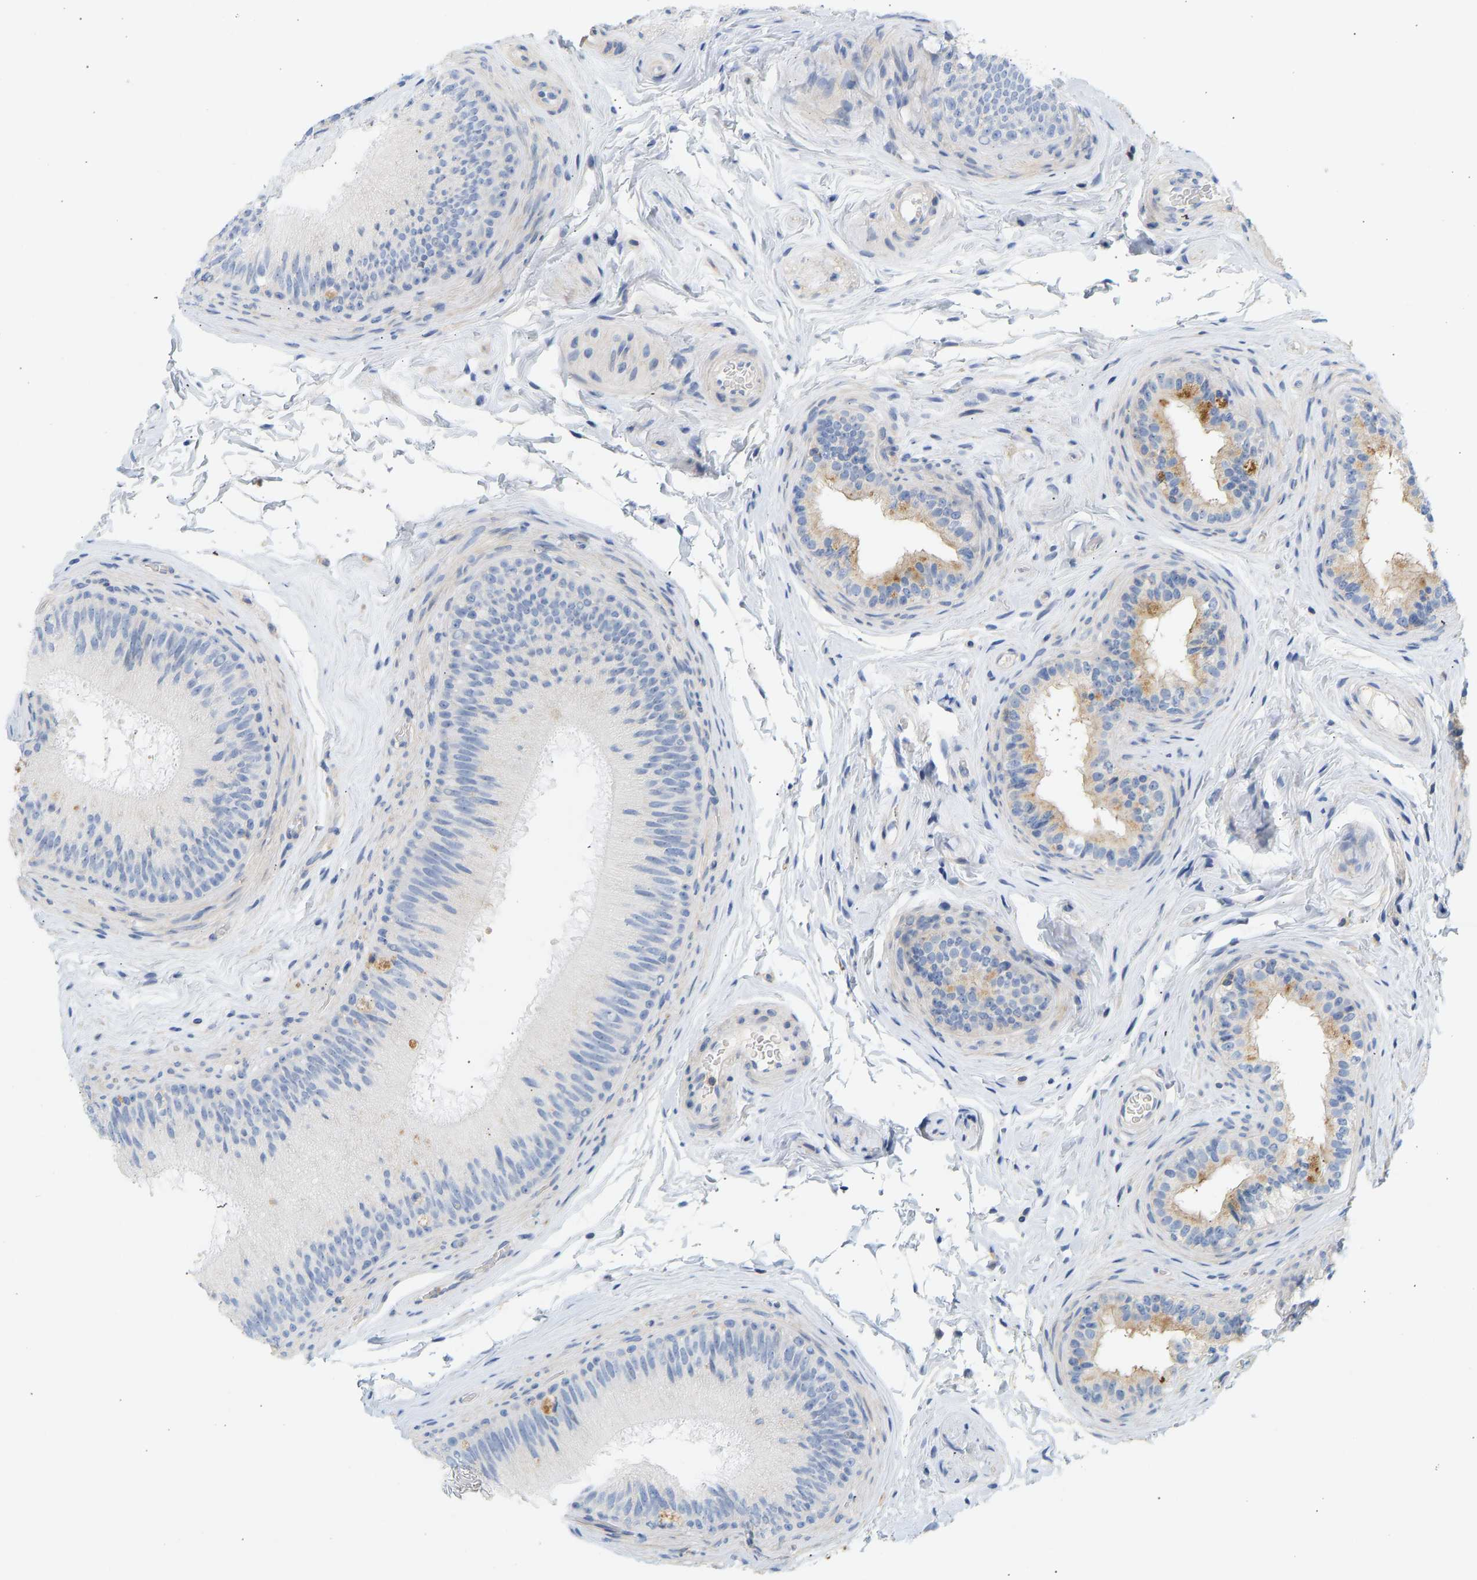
{"staining": {"intensity": "moderate", "quantity": "<25%", "location": "cytoplasmic/membranous"}, "tissue": "epididymis", "cell_type": "Glandular cells", "image_type": "normal", "snomed": [{"axis": "morphology", "description": "Normal tissue, NOS"}, {"axis": "topography", "description": "Testis"}, {"axis": "topography", "description": "Epididymis"}], "caption": "Brown immunohistochemical staining in unremarkable human epididymis demonstrates moderate cytoplasmic/membranous staining in approximately <25% of glandular cells.", "gene": "BVES", "patient": {"sex": "male", "age": 36}}